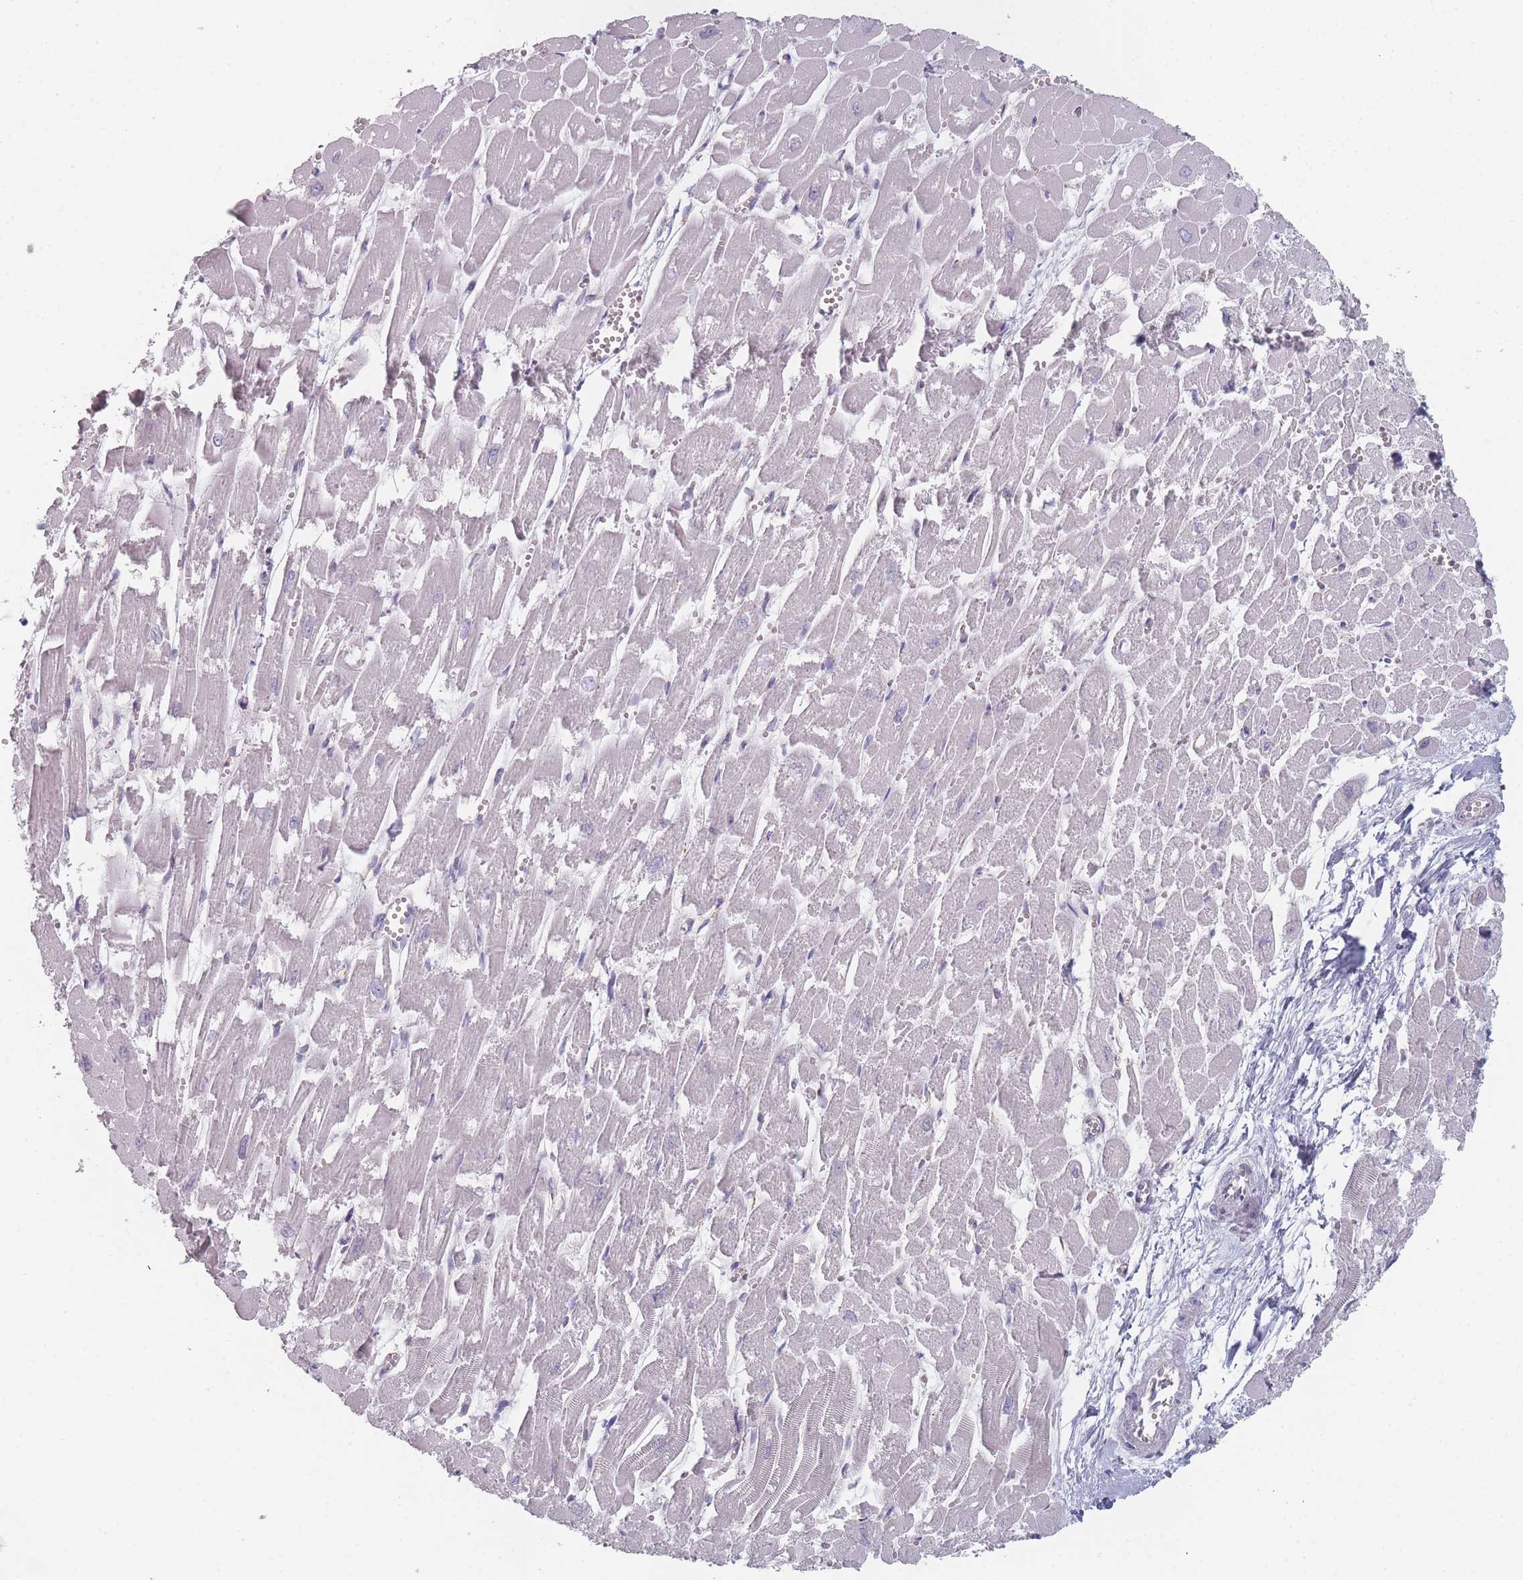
{"staining": {"intensity": "moderate", "quantity": "<25%", "location": "cytoplasmic/membranous"}, "tissue": "heart muscle", "cell_type": "Cardiomyocytes", "image_type": "normal", "snomed": [{"axis": "morphology", "description": "Normal tissue, NOS"}, {"axis": "topography", "description": "Heart"}], "caption": "Moderate cytoplasmic/membranous protein positivity is seen in approximately <25% of cardiomyocytes in heart muscle. The staining was performed using DAB, with brown indicating positive protein expression. Nuclei are stained blue with hematoxylin.", "gene": "CACNG5", "patient": {"sex": "male", "age": 54}}